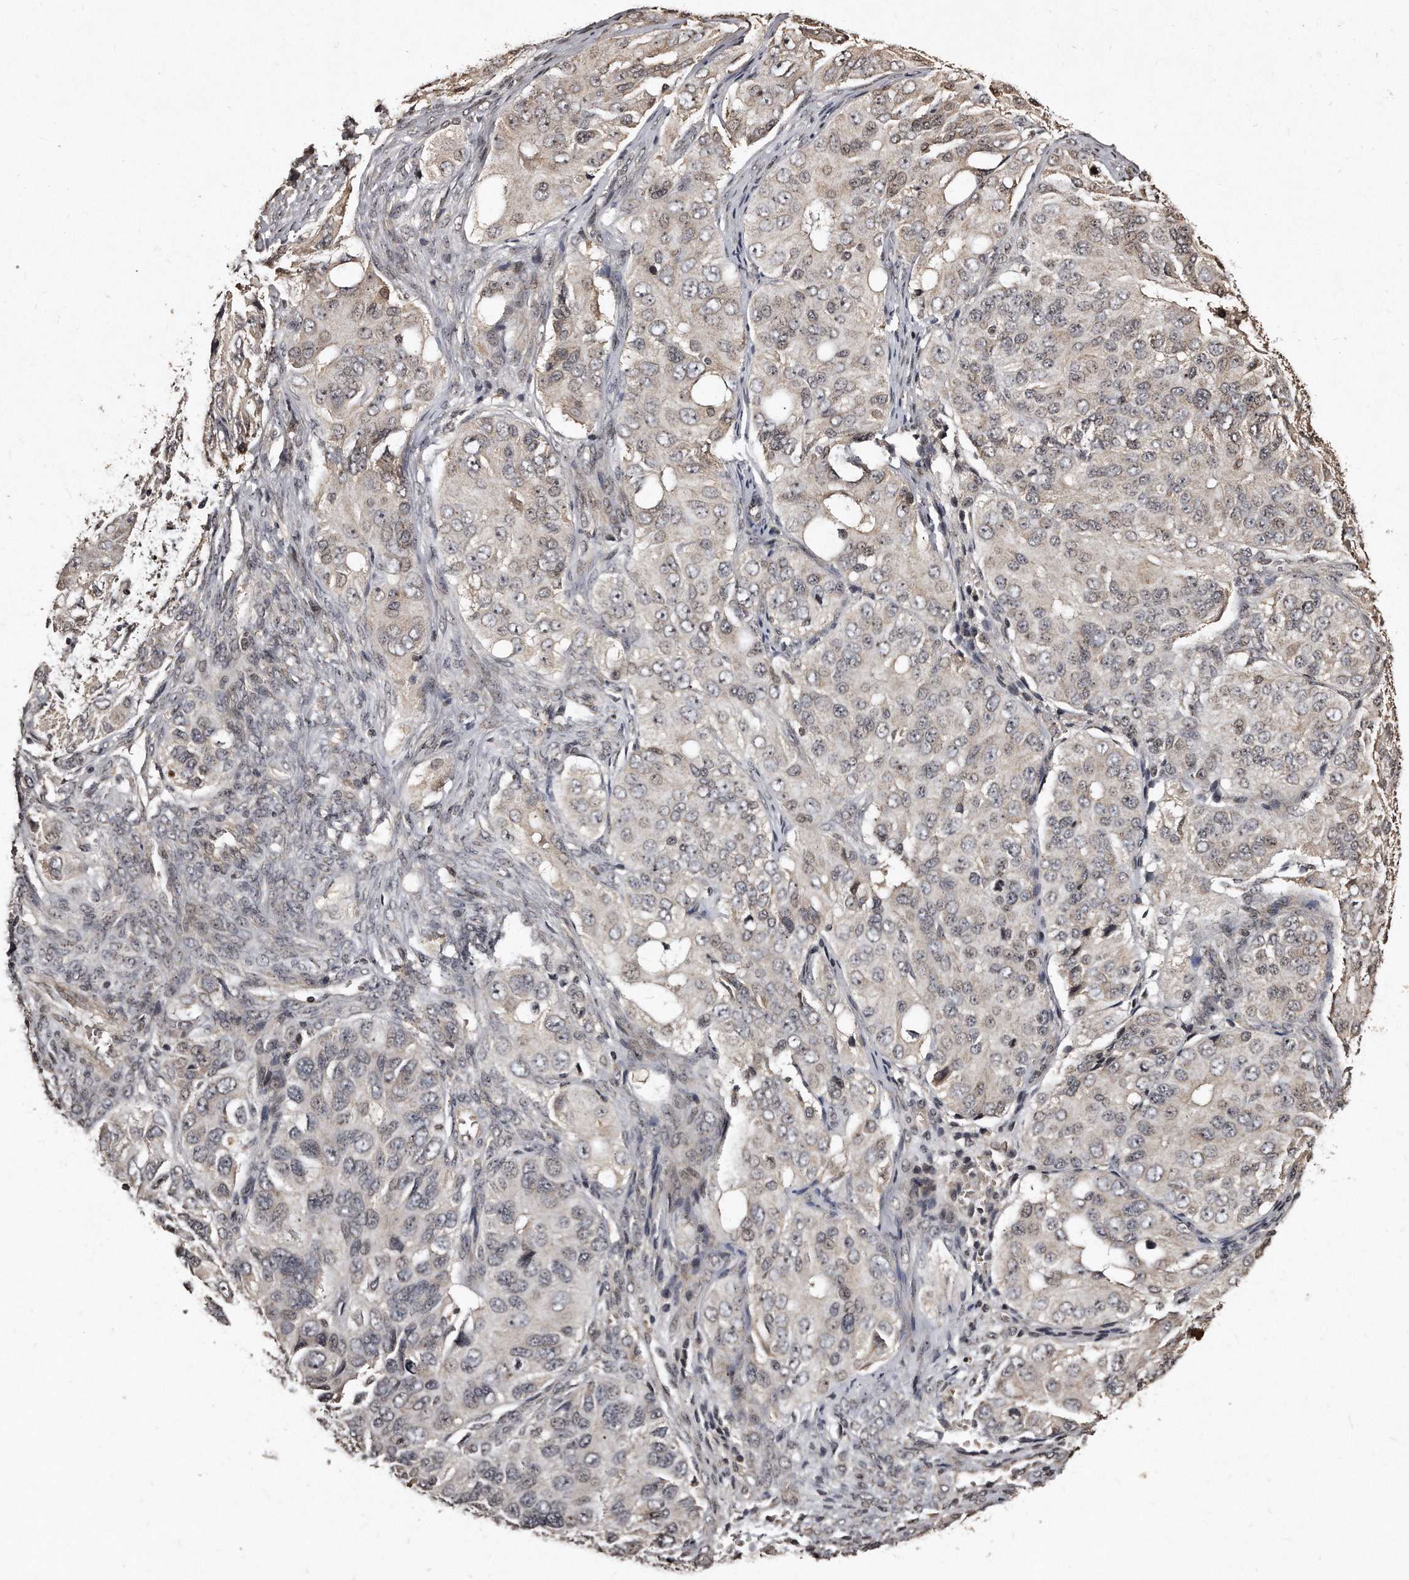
{"staining": {"intensity": "weak", "quantity": "<25%", "location": "cytoplasmic/membranous,nuclear"}, "tissue": "ovarian cancer", "cell_type": "Tumor cells", "image_type": "cancer", "snomed": [{"axis": "morphology", "description": "Carcinoma, endometroid"}, {"axis": "topography", "description": "Ovary"}], "caption": "There is no significant staining in tumor cells of endometroid carcinoma (ovarian). (DAB (3,3'-diaminobenzidine) immunohistochemistry with hematoxylin counter stain).", "gene": "TSHR", "patient": {"sex": "female", "age": 51}}